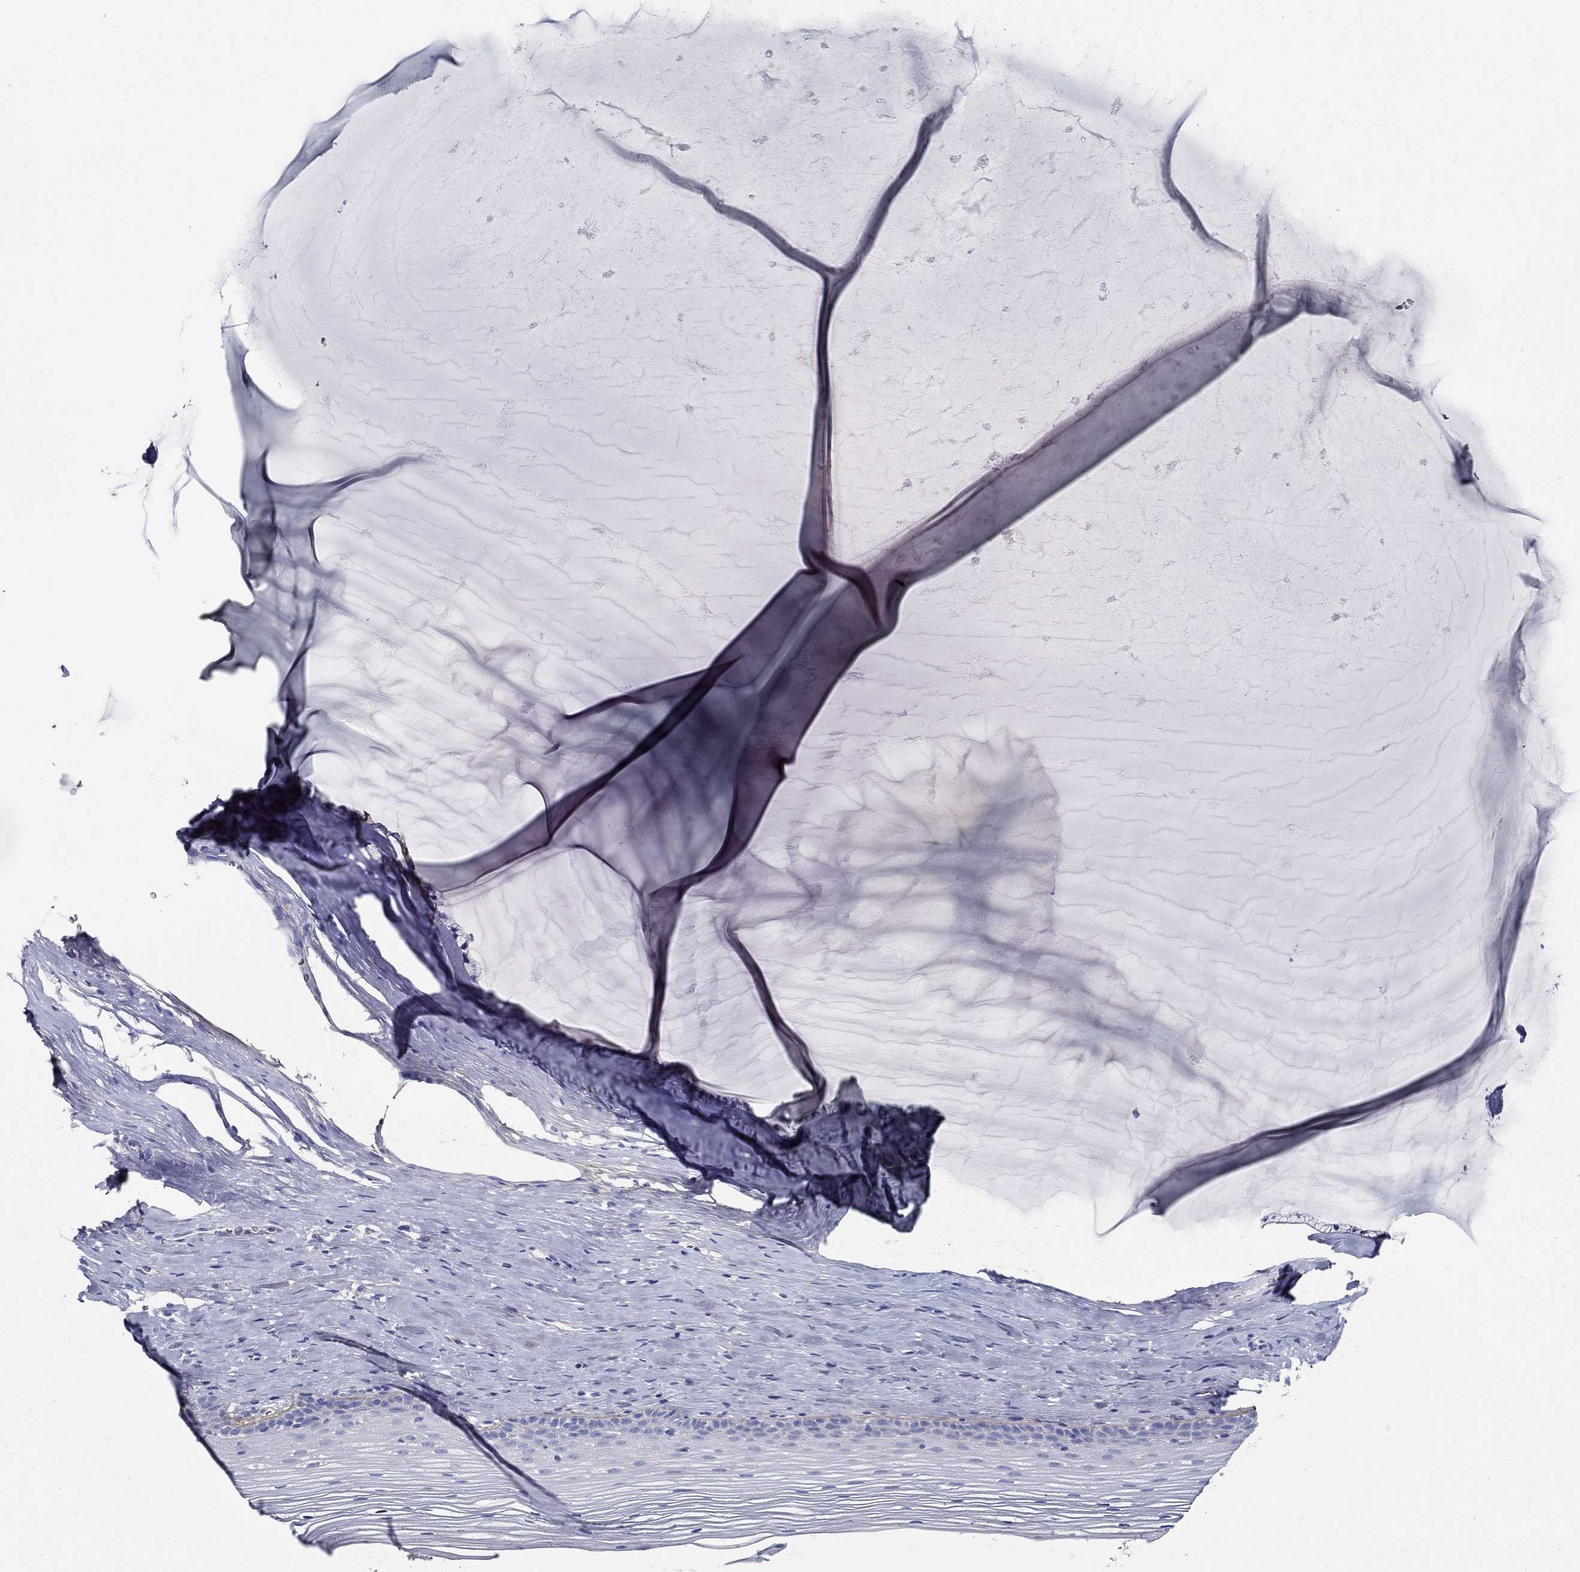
{"staining": {"intensity": "negative", "quantity": "none", "location": "none"}, "tissue": "cervix", "cell_type": "Glandular cells", "image_type": "normal", "snomed": [{"axis": "morphology", "description": "Normal tissue, NOS"}, {"axis": "topography", "description": "Cervix"}], "caption": "Immunohistochemical staining of benign human cervix displays no significant expression in glandular cells.", "gene": "TGFBI", "patient": {"sex": "female", "age": 40}}